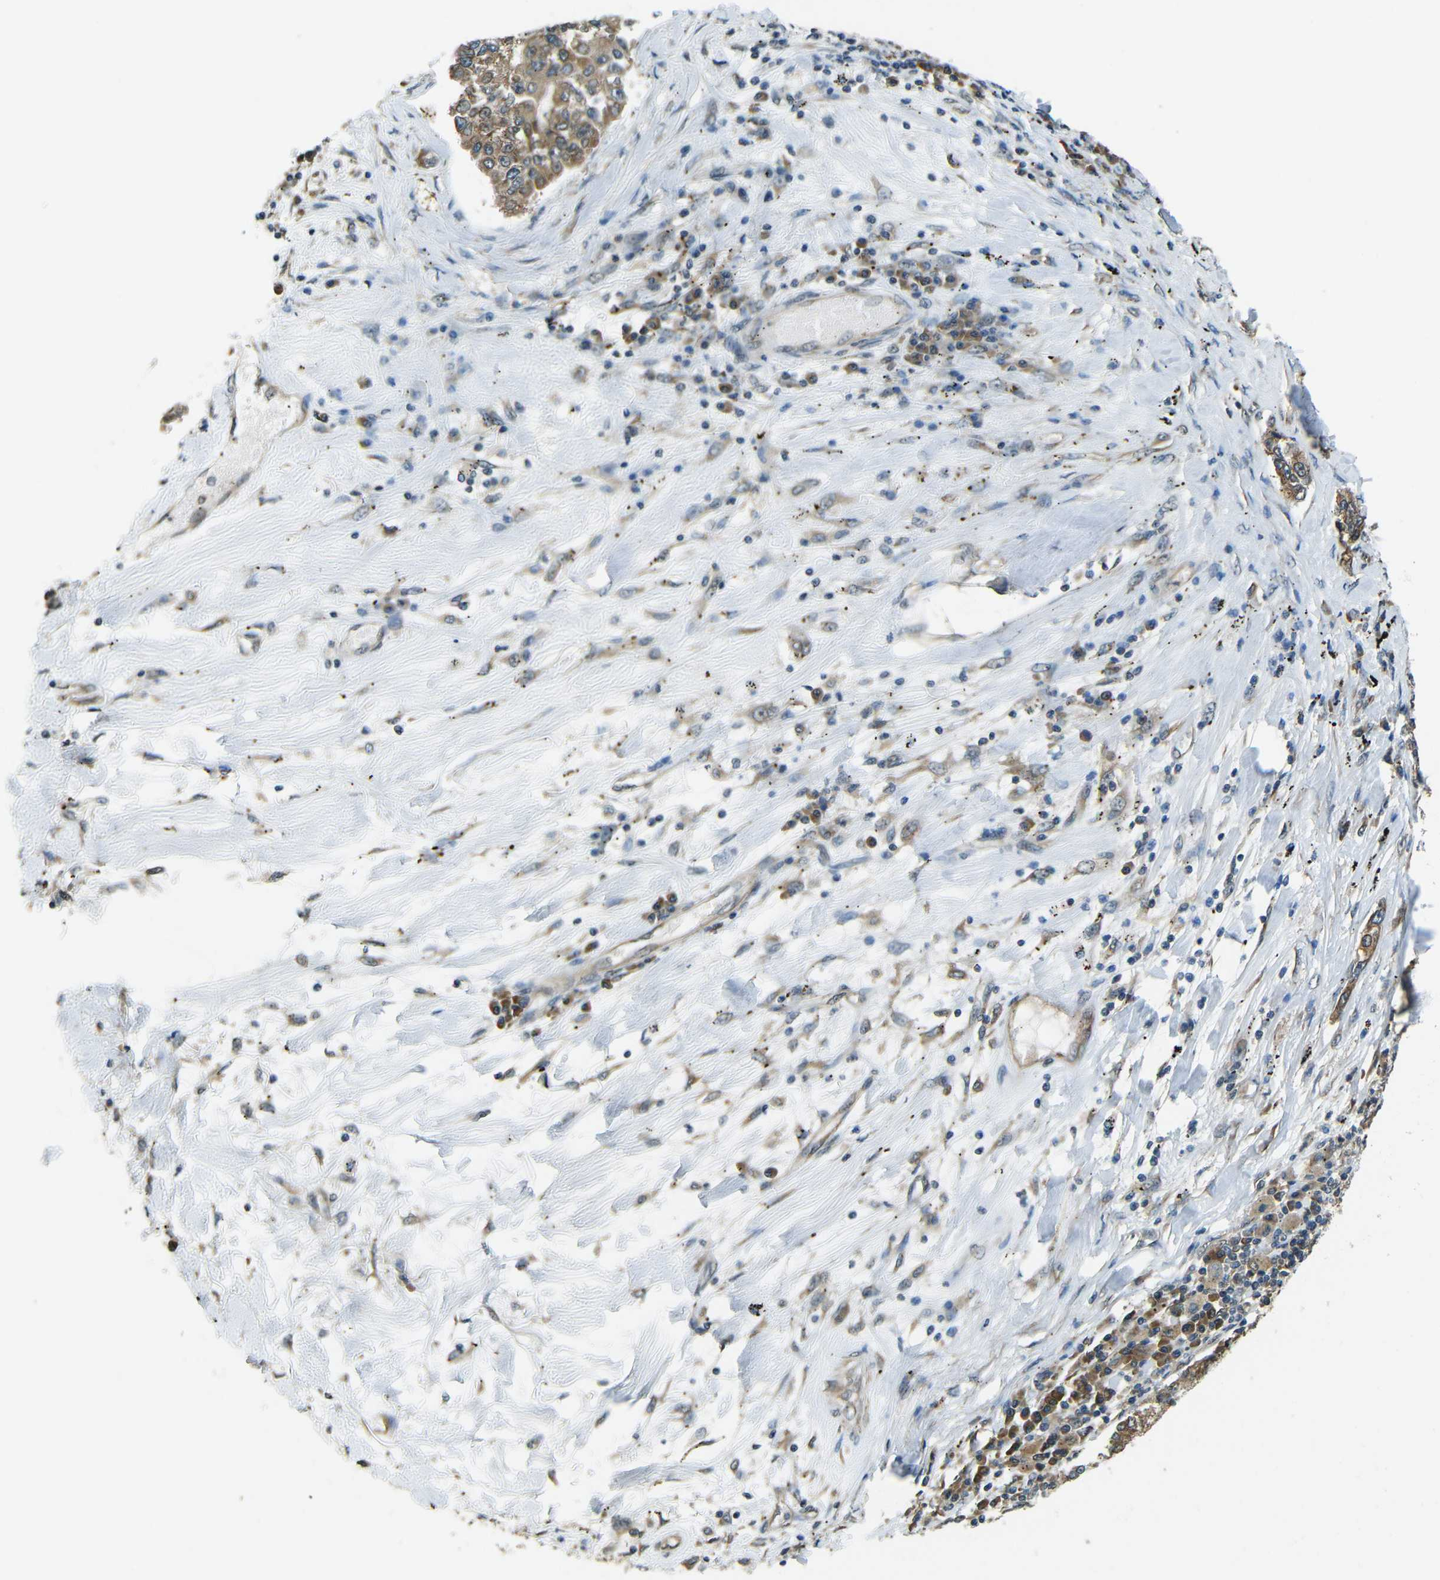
{"staining": {"intensity": "moderate", "quantity": ">75%", "location": "cytoplasmic/membranous"}, "tissue": "lung cancer", "cell_type": "Tumor cells", "image_type": "cancer", "snomed": [{"axis": "morphology", "description": "Adenocarcinoma, NOS"}, {"axis": "topography", "description": "Lung"}], "caption": "IHC of human lung cancer shows medium levels of moderate cytoplasmic/membranous staining in about >75% of tumor cells. The staining is performed using DAB (3,3'-diaminobenzidine) brown chromogen to label protein expression. The nuclei are counter-stained blue using hematoxylin.", "gene": "VAPB", "patient": {"sex": "male", "age": 49}}